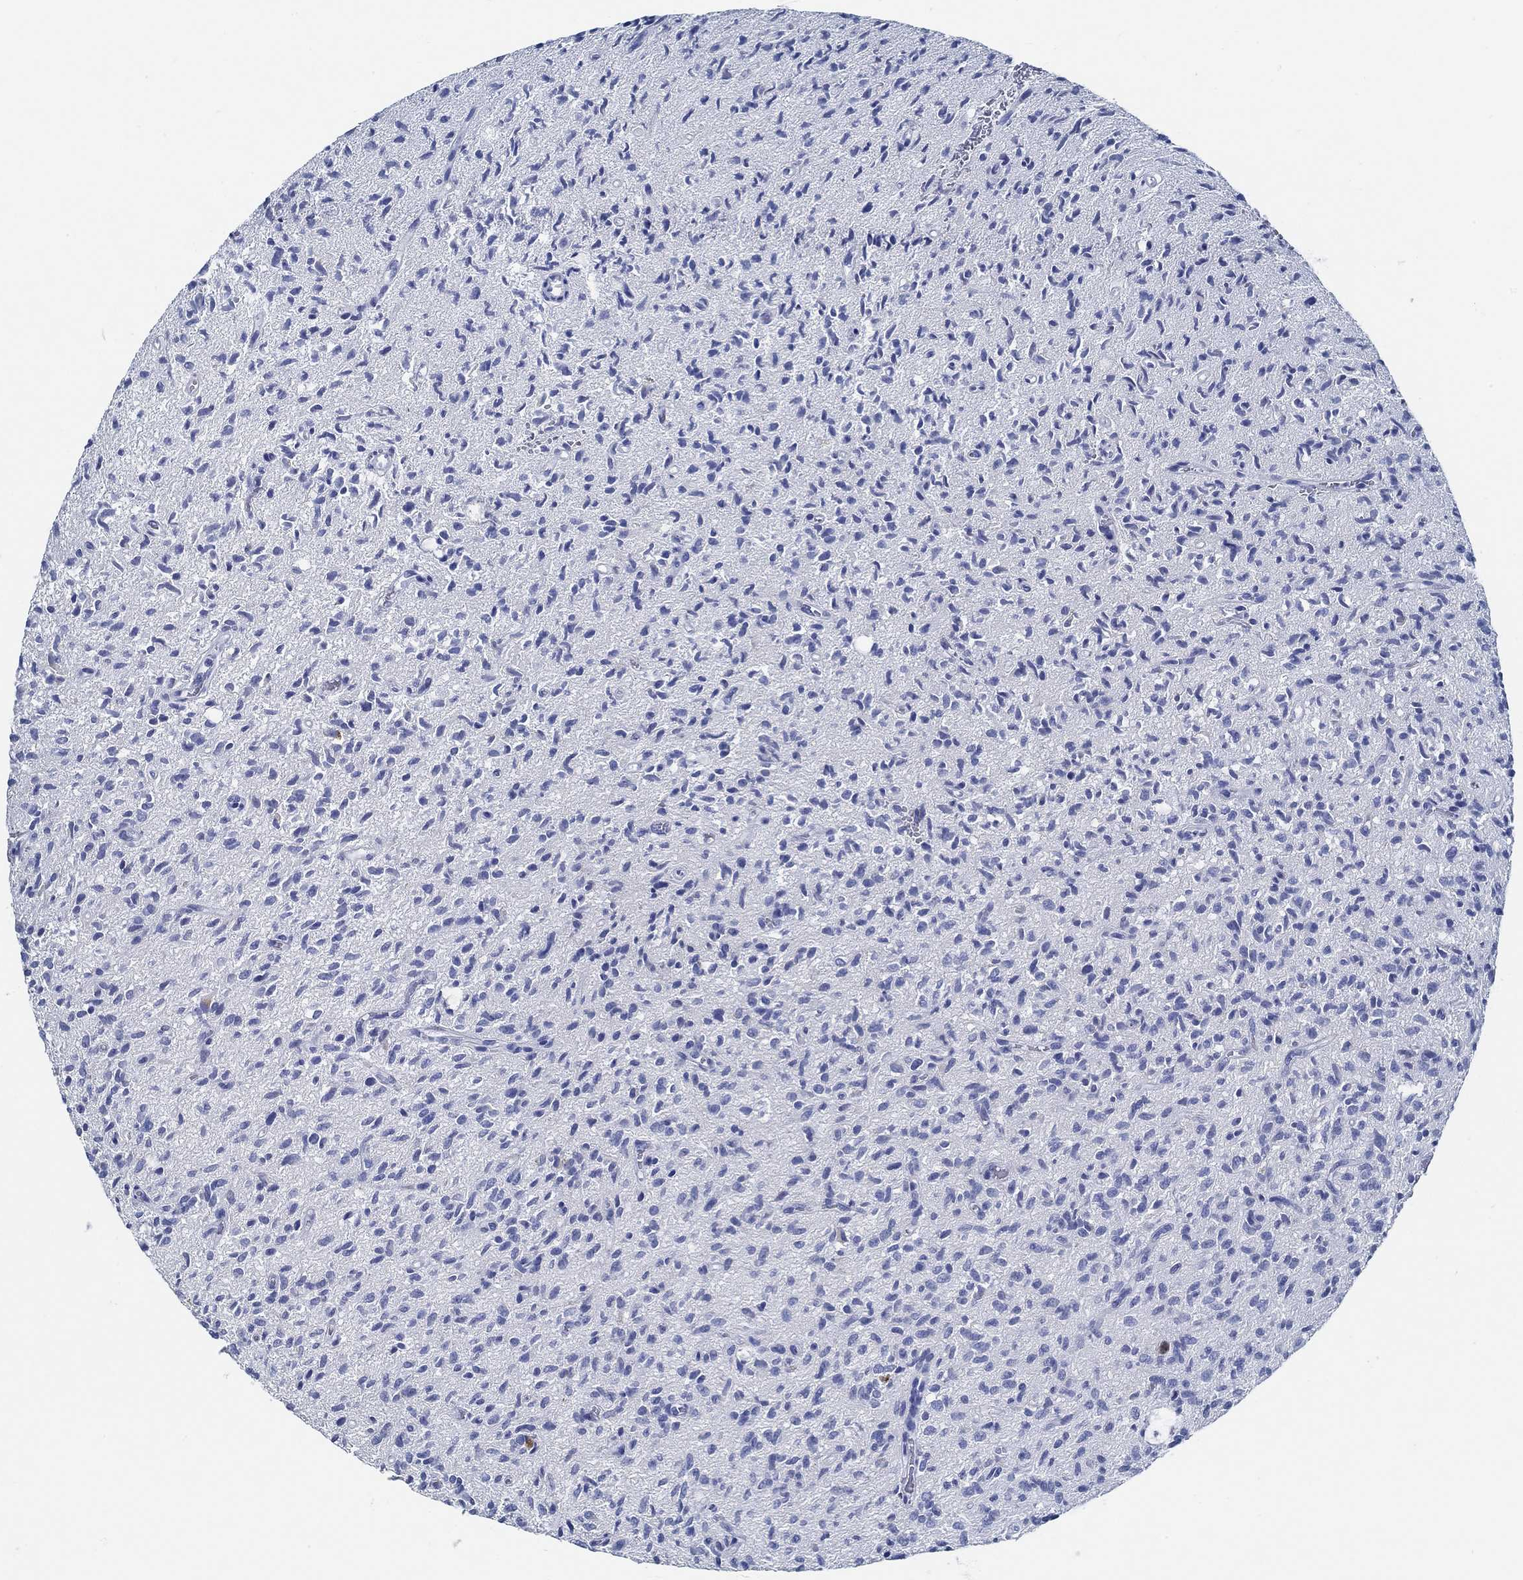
{"staining": {"intensity": "negative", "quantity": "none", "location": "none"}, "tissue": "glioma", "cell_type": "Tumor cells", "image_type": "cancer", "snomed": [{"axis": "morphology", "description": "Glioma, malignant, High grade"}, {"axis": "topography", "description": "Brain"}], "caption": "Immunohistochemistry image of neoplastic tissue: human glioma stained with DAB shows no significant protein positivity in tumor cells.", "gene": "SLC45A1", "patient": {"sex": "male", "age": 64}}